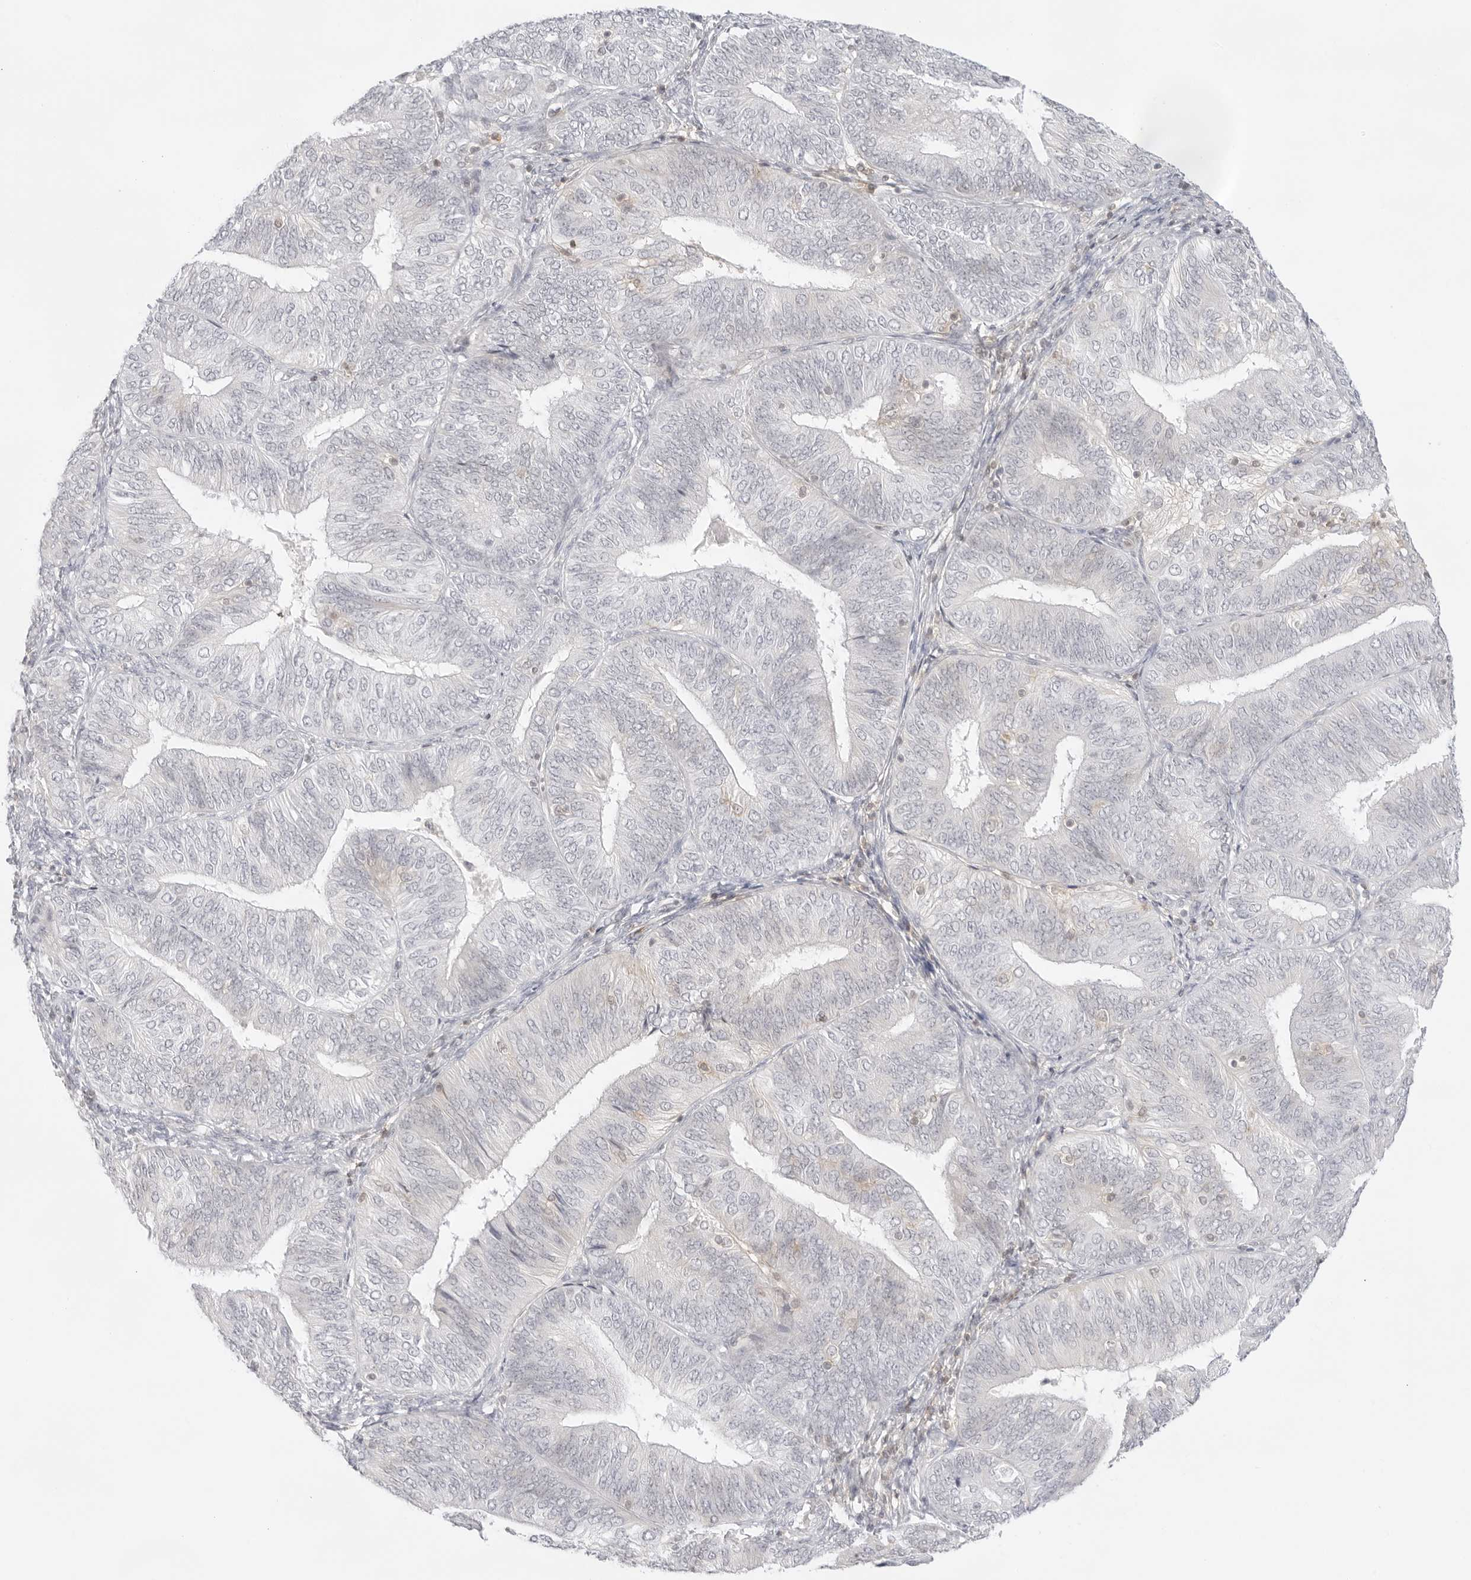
{"staining": {"intensity": "negative", "quantity": "none", "location": "none"}, "tissue": "endometrial cancer", "cell_type": "Tumor cells", "image_type": "cancer", "snomed": [{"axis": "morphology", "description": "Adenocarcinoma, NOS"}, {"axis": "topography", "description": "Endometrium"}], "caption": "Tumor cells show no significant protein expression in endometrial cancer.", "gene": "TNFRSF14", "patient": {"sex": "female", "age": 58}}